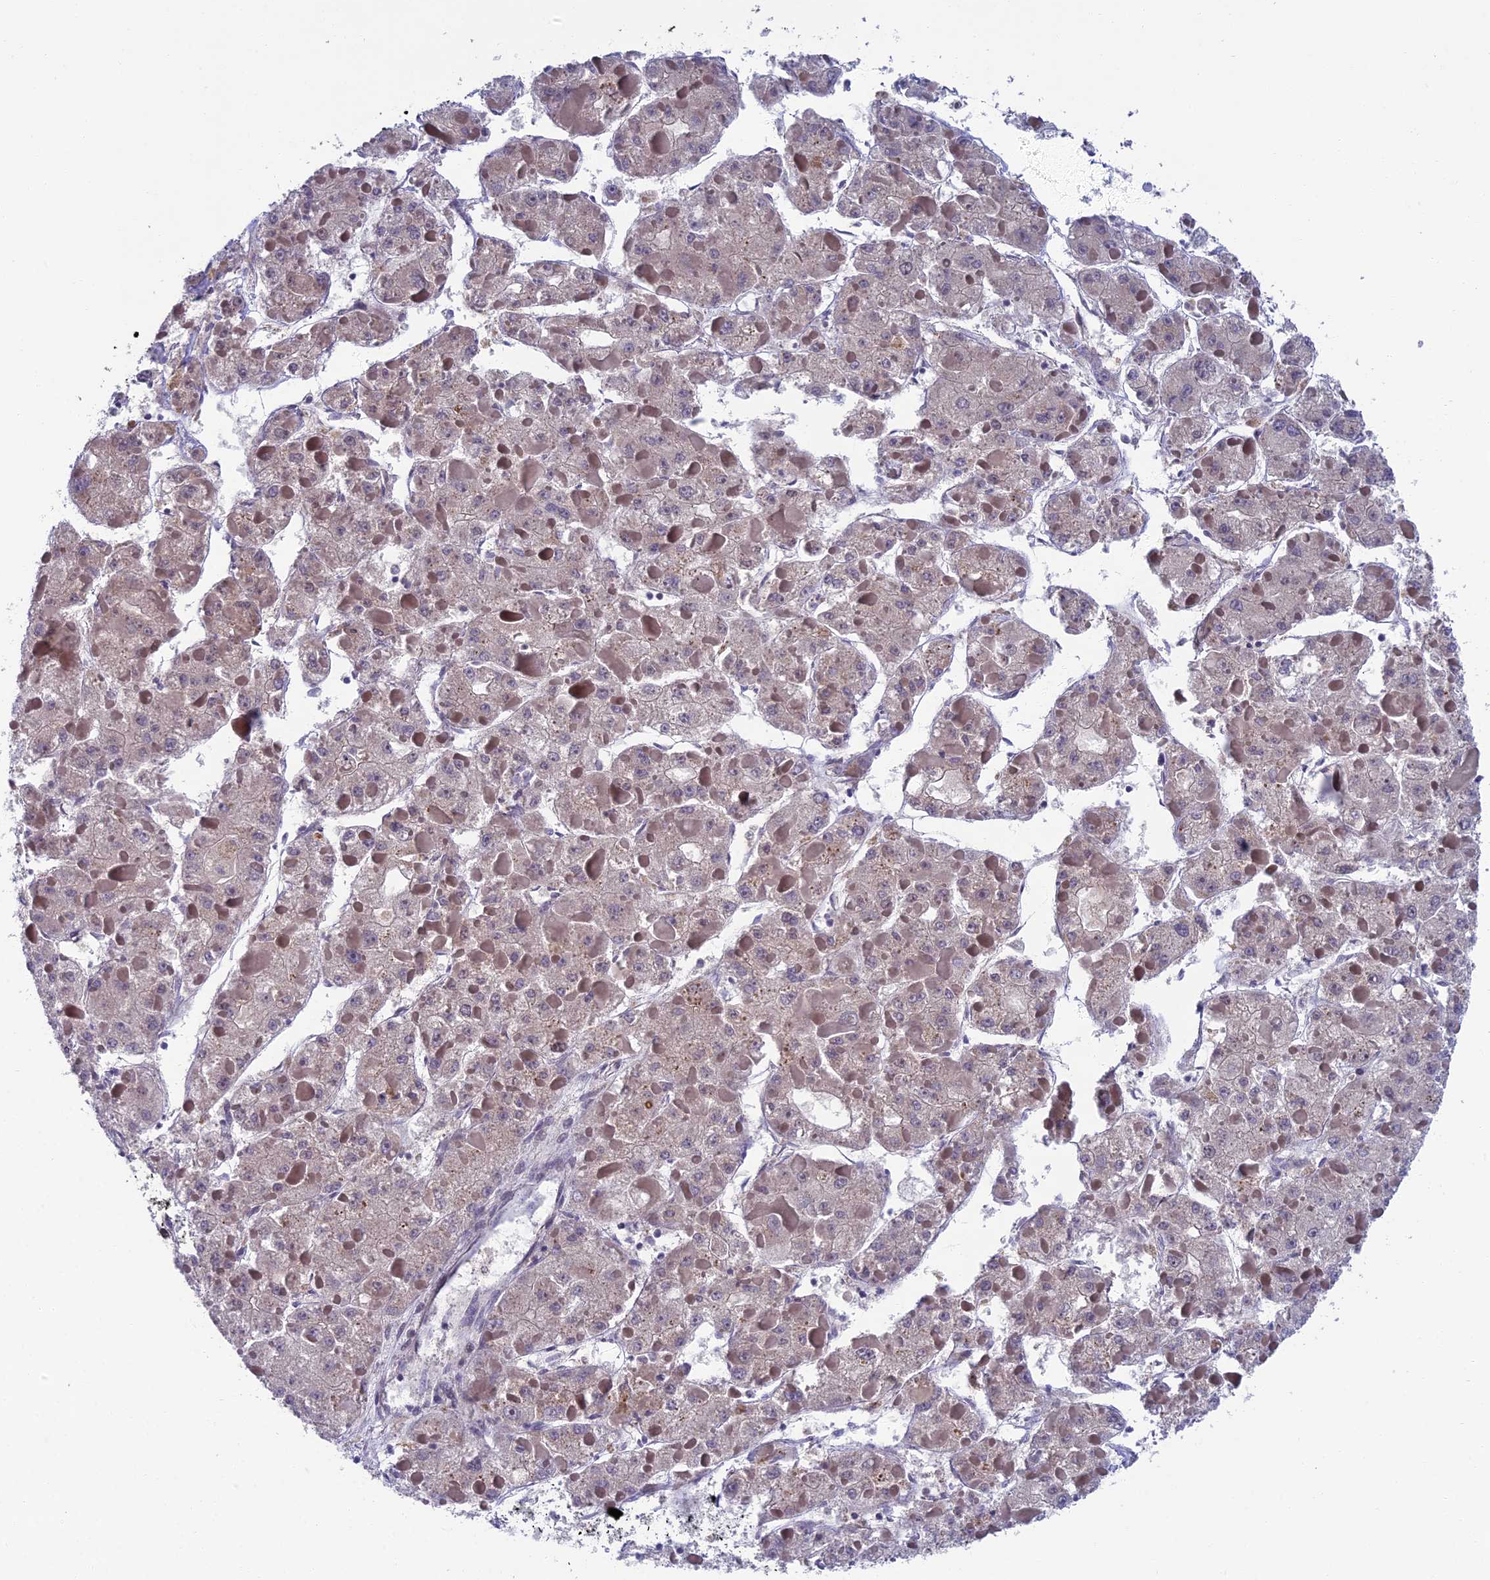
{"staining": {"intensity": "negative", "quantity": "none", "location": "none"}, "tissue": "liver cancer", "cell_type": "Tumor cells", "image_type": "cancer", "snomed": [{"axis": "morphology", "description": "Carcinoma, Hepatocellular, NOS"}, {"axis": "topography", "description": "Liver"}], "caption": "A micrograph of liver cancer (hepatocellular carcinoma) stained for a protein demonstrates no brown staining in tumor cells.", "gene": "LIG1", "patient": {"sex": "female", "age": 73}}